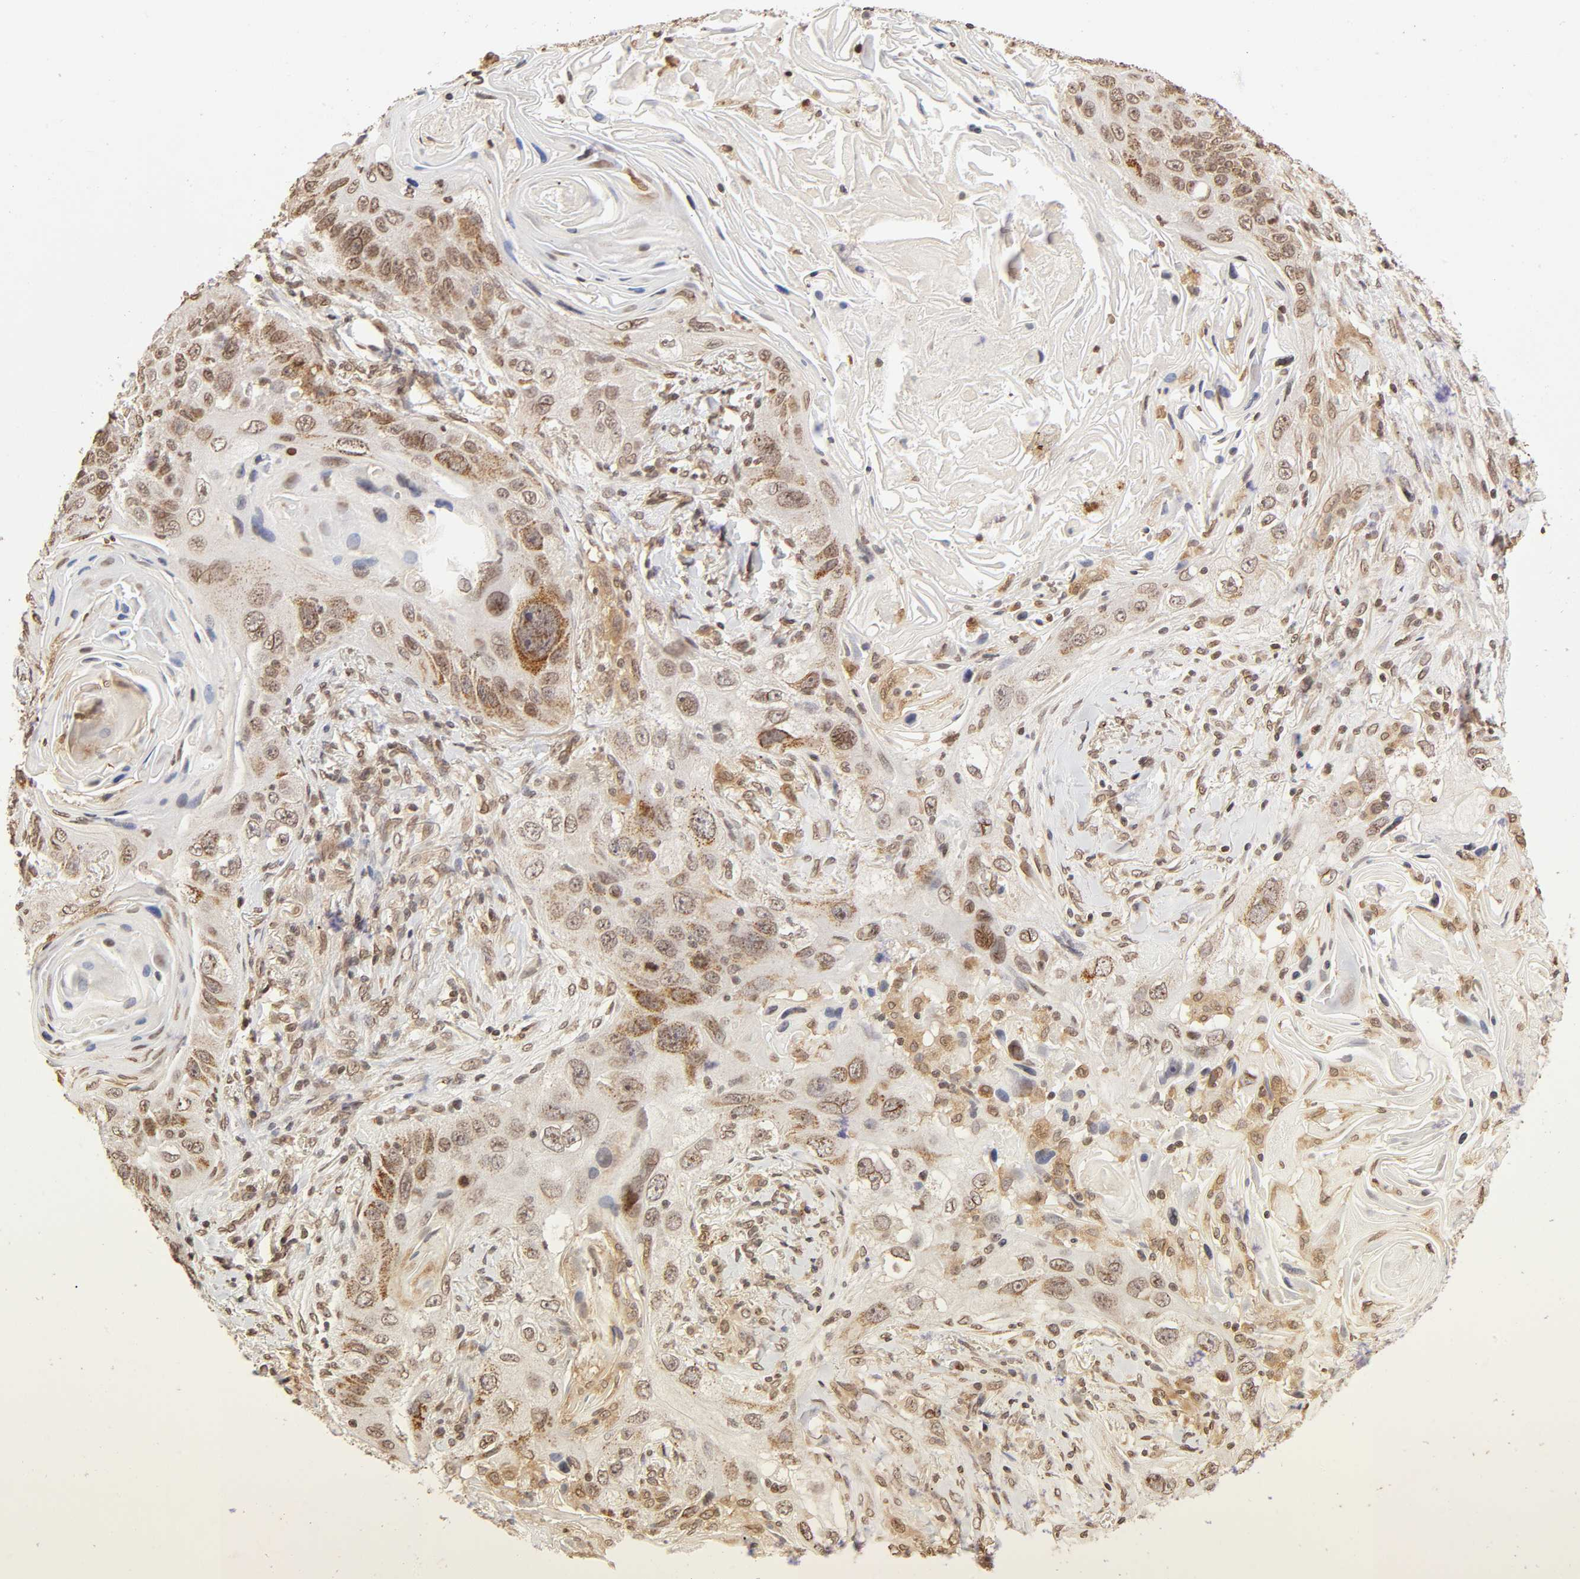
{"staining": {"intensity": "weak", "quantity": ">75%", "location": "nuclear"}, "tissue": "lung cancer", "cell_type": "Tumor cells", "image_type": "cancer", "snomed": [{"axis": "morphology", "description": "Squamous cell carcinoma, NOS"}, {"axis": "topography", "description": "Lung"}], "caption": "Approximately >75% of tumor cells in lung cancer (squamous cell carcinoma) exhibit weak nuclear protein positivity as visualized by brown immunohistochemical staining.", "gene": "MLLT6", "patient": {"sex": "female", "age": 67}}